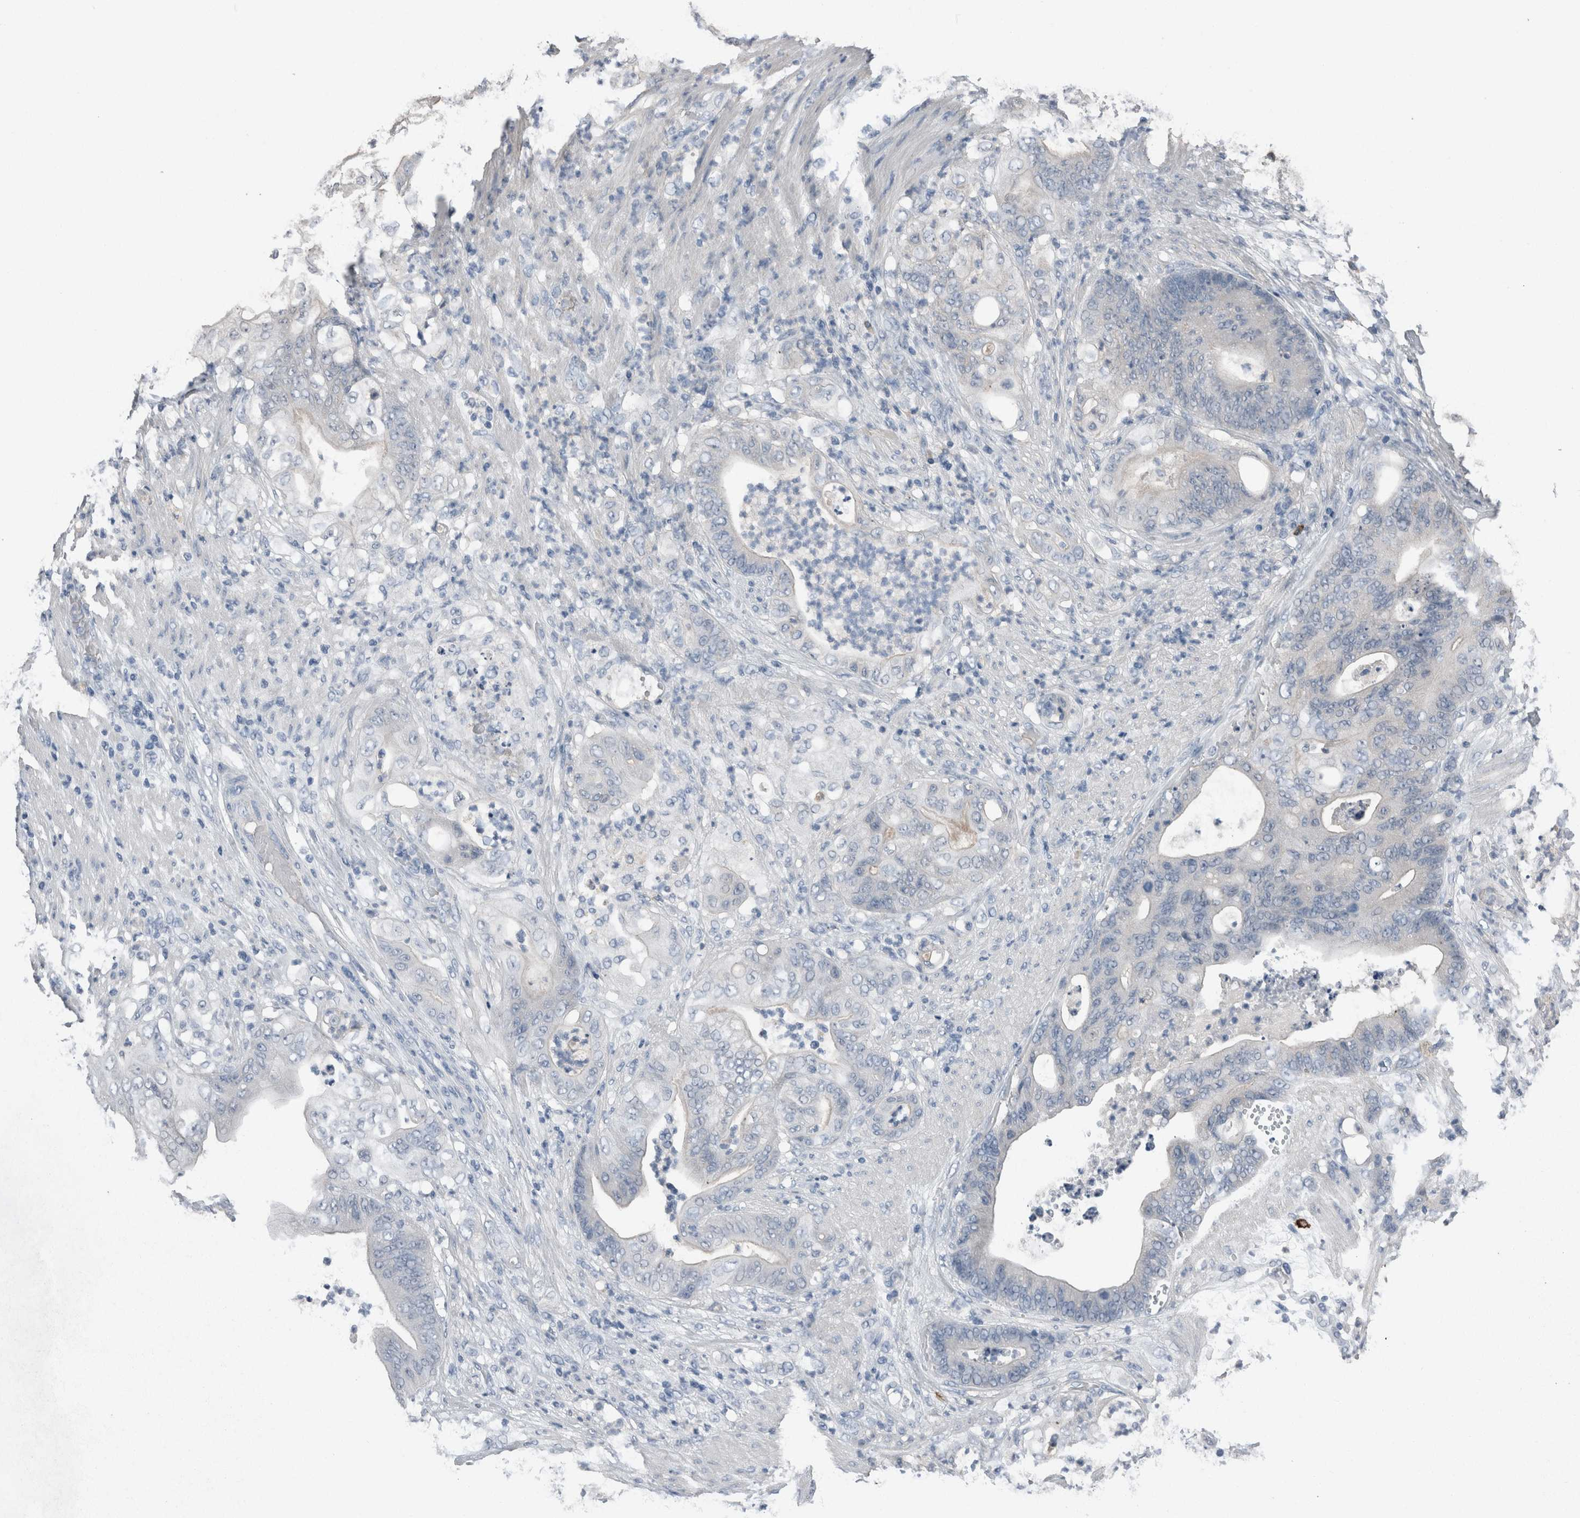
{"staining": {"intensity": "negative", "quantity": "none", "location": "none"}, "tissue": "stomach cancer", "cell_type": "Tumor cells", "image_type": "cancer", "snomed": [{"axis": "morphology", "description": "Adenocarcinoma, NOS"}, {"axis": "topography", "description": "Stomach"}], "caption": "DAB immunohistochemical staining of human stomach cancer displays no significant expression in tumor cells.", "gene": "CRNN", "patient": {"sex": "female", "age": 73}}